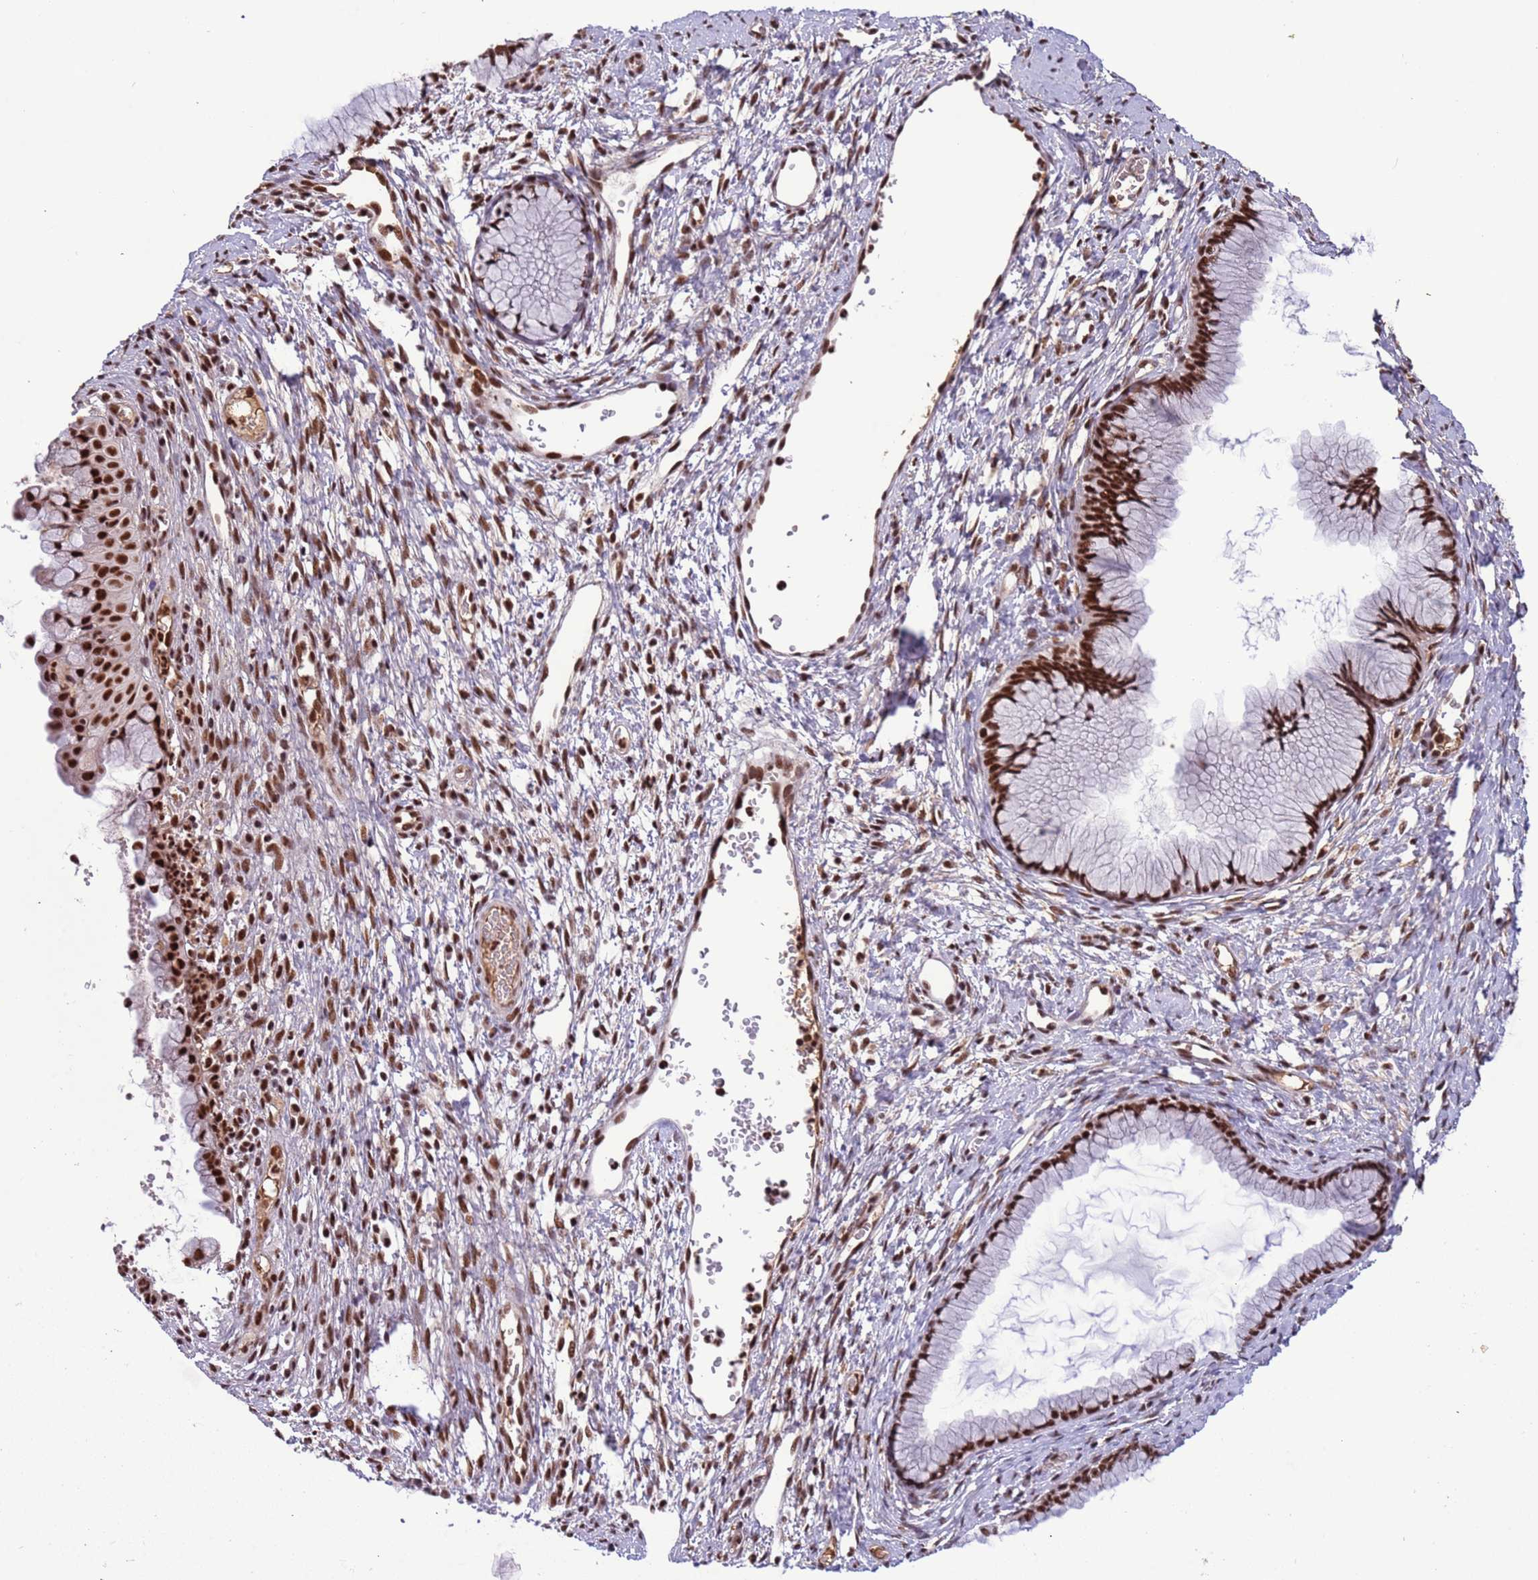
{"staining": {"intensity": "strong", "quantity": ">75%", "location": "nuclear"}, "tissue": "cervix", "cell_type": "Glandular cells", "image_type": "normal", "snomed": [{"axis": "morphology", "description": "Normal tissue, NOS"}, {"axis": "topography", "description": "Cervix"}], "caption": "Immunohistochemical staining of unremarkable cervix demonstrates strong nuclear protein expression in approximately >75% of glandular cells.", "gene": "SRRT", "patient": {"sex": "female", "age": 42}}